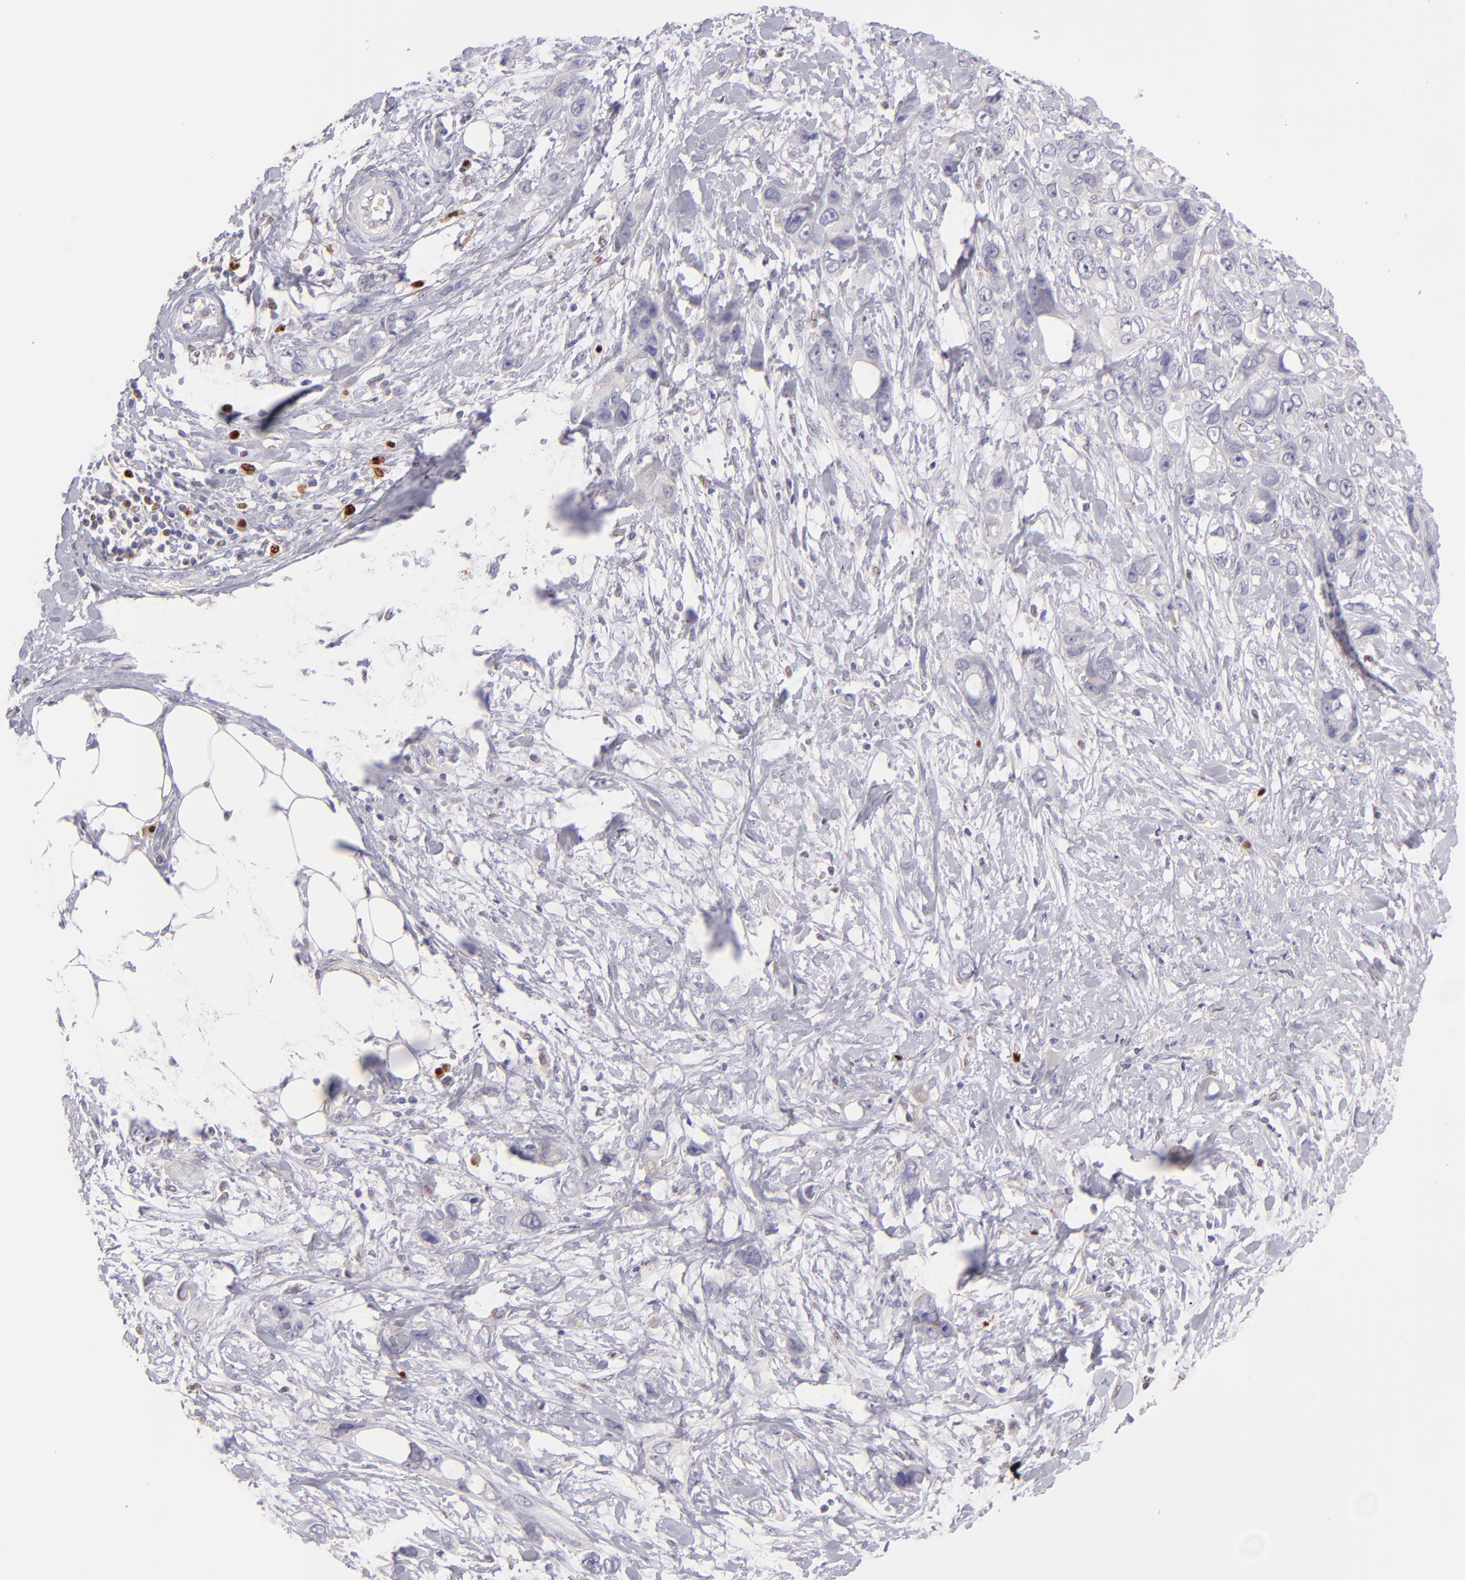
{"staining": {"intensity": "negative", "quantity": "none", "location": "none"}, "tissue": "stomach cancer", "cell_type": "Tumor cells", "image_type": "cancer", "snomed": [{"axis": "morphology", "description": "Adenocarcinoma, NOS"}, {"axis": "topography", "description": "Stomach, upper"}], "caption": "The immunohistochemistry (IHC) image has no significant staining in tumor cells of stomach cancer tissue.", "gene": "IRF8", "patient": {"sex": "male", "age": 47}}